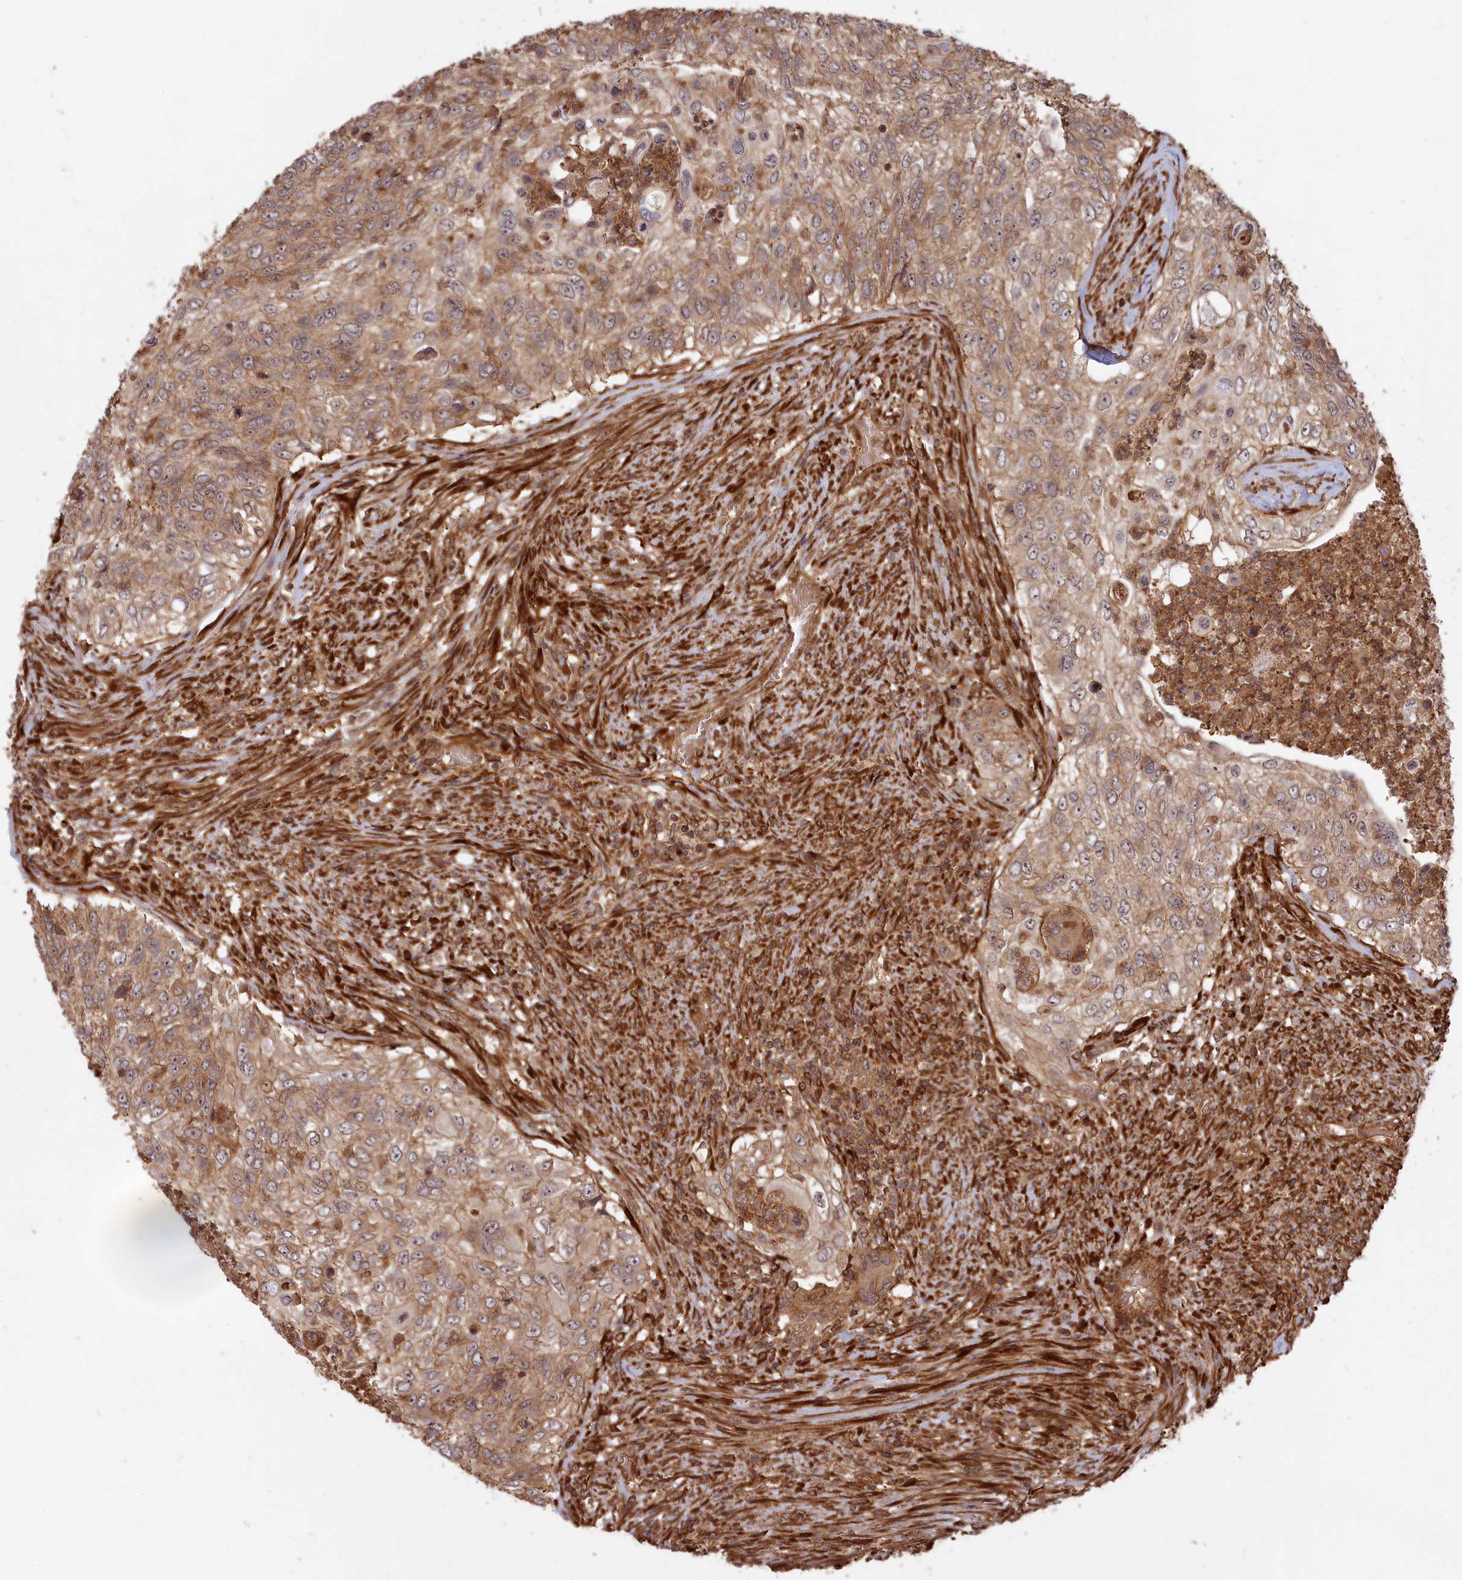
{"staining": {"intensity": "moderate", "quantity": ">75%", "location": "cytoplasmic/membranous"}, "tissue": "urothelial cancer", "cell_type": "Tumor cells", "image_type": "cancer", "snomed": [{"axis": "morphology", "description": "Urothelial carcinoma, High grade"}, {"axis": "topography", "description": "Urinary bladder"}], "caption": "Moderate cytoplasmic/membranous expression is seen in about >75% of tumor cells in high-grade urothelial carcinoma. (Brightfield microscopy of DAB IHC at high magnification).", "gene": "CCDC174", "patient": {"sex": "female", "age": 60}}